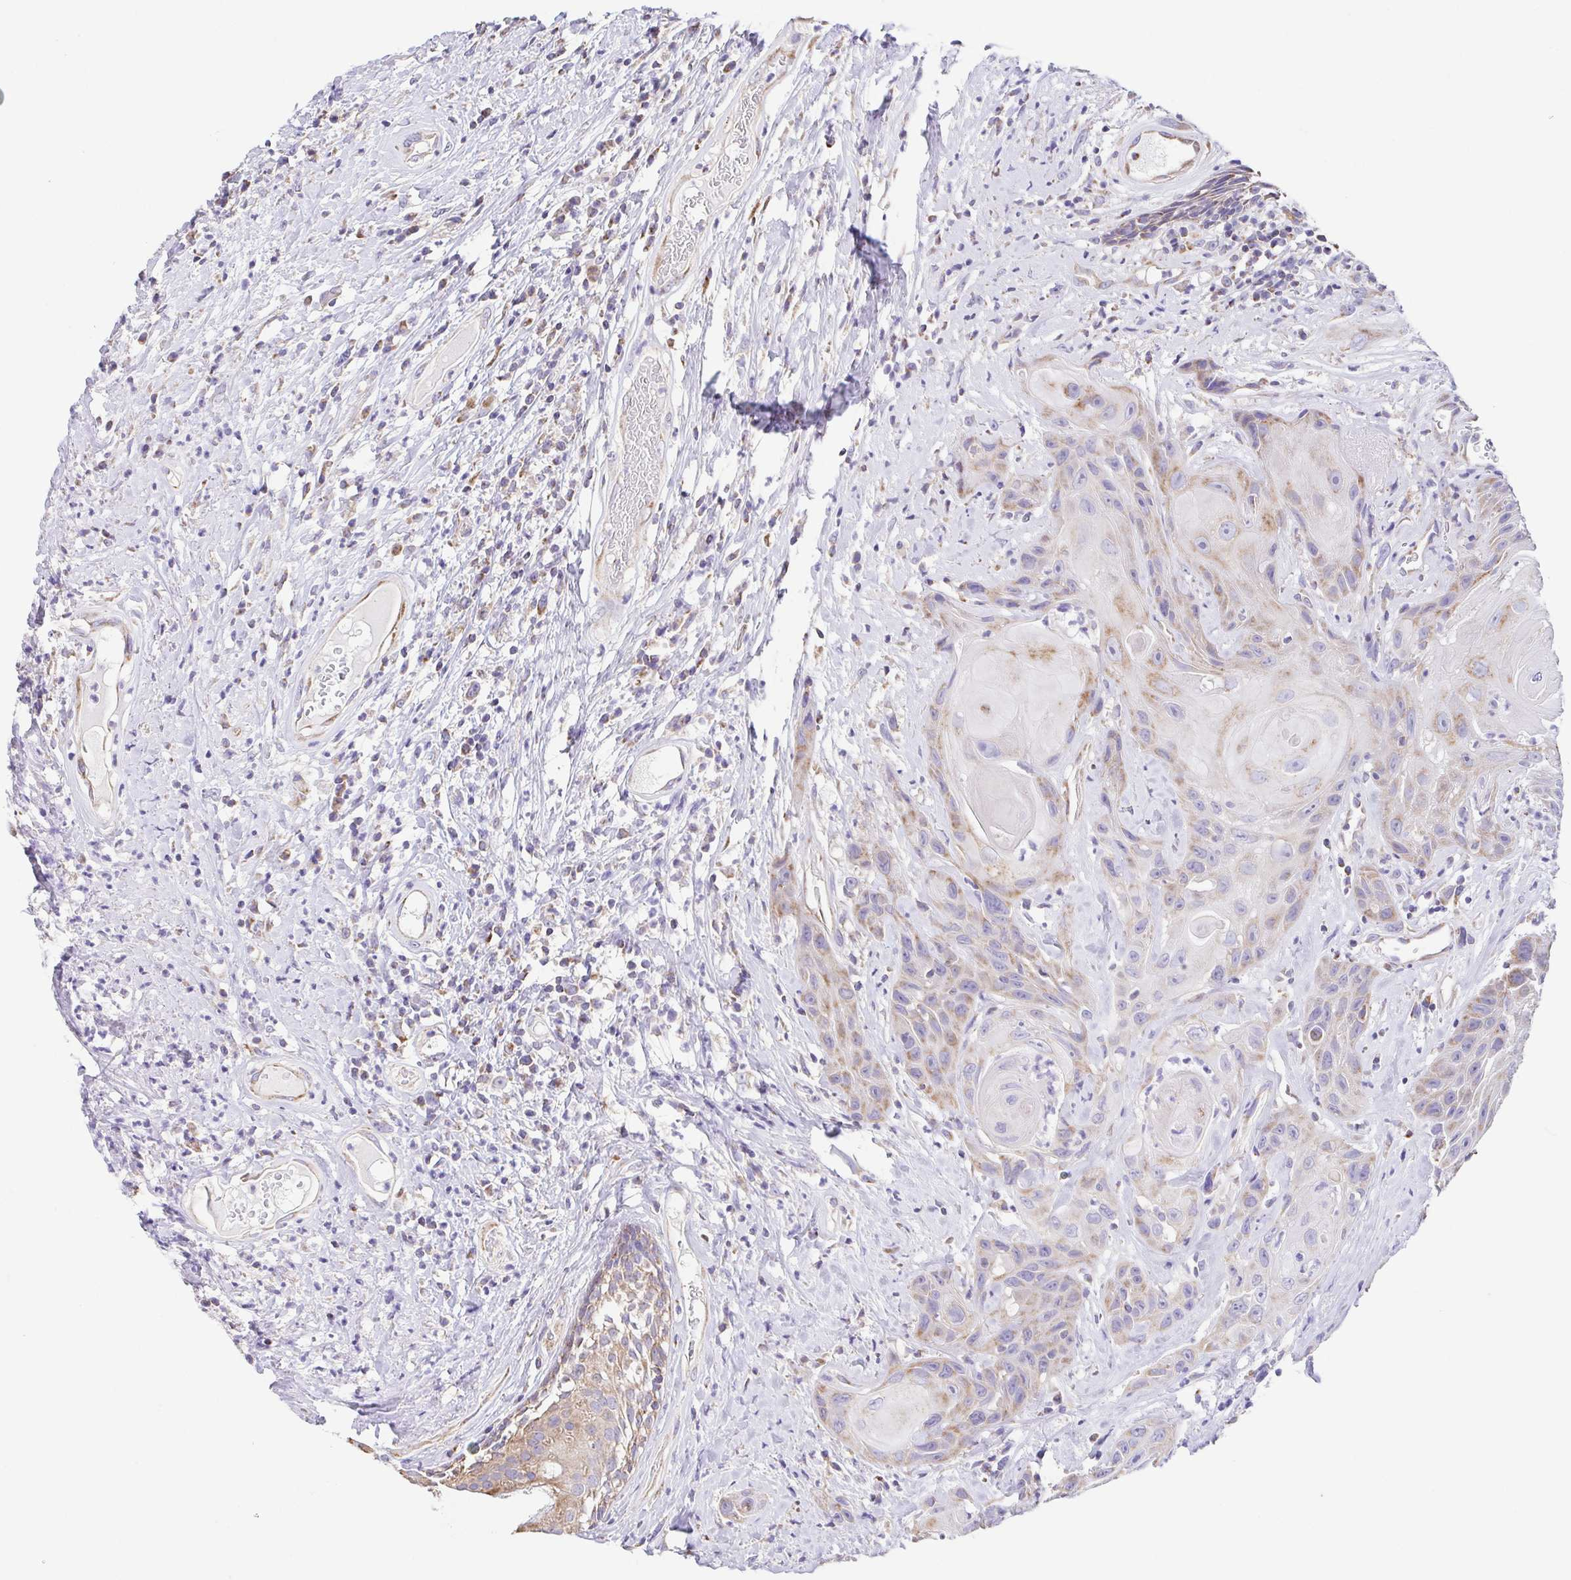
{"staining": {"intensity": "moderate", "quantity": ">75%", "location": "cytoplasmic/membranous"}, "tissue": "head and neck cancer", "cell_type": "Tumor cells", "image_type": "cancer", "snomed": [{"axis": "morphology", "description": "Squamous cell carcinoma, NOS"}, {"axis": "topography", "description": "Head-Neck"}], "caption": "Squamous cell carcinoma (head and neck) tissue reveals moderate cytoplasmic/membranous positivity in about >75% of tumor cells", "gene": "GINM1", "patient": {"sex": "male", "age": 57}}